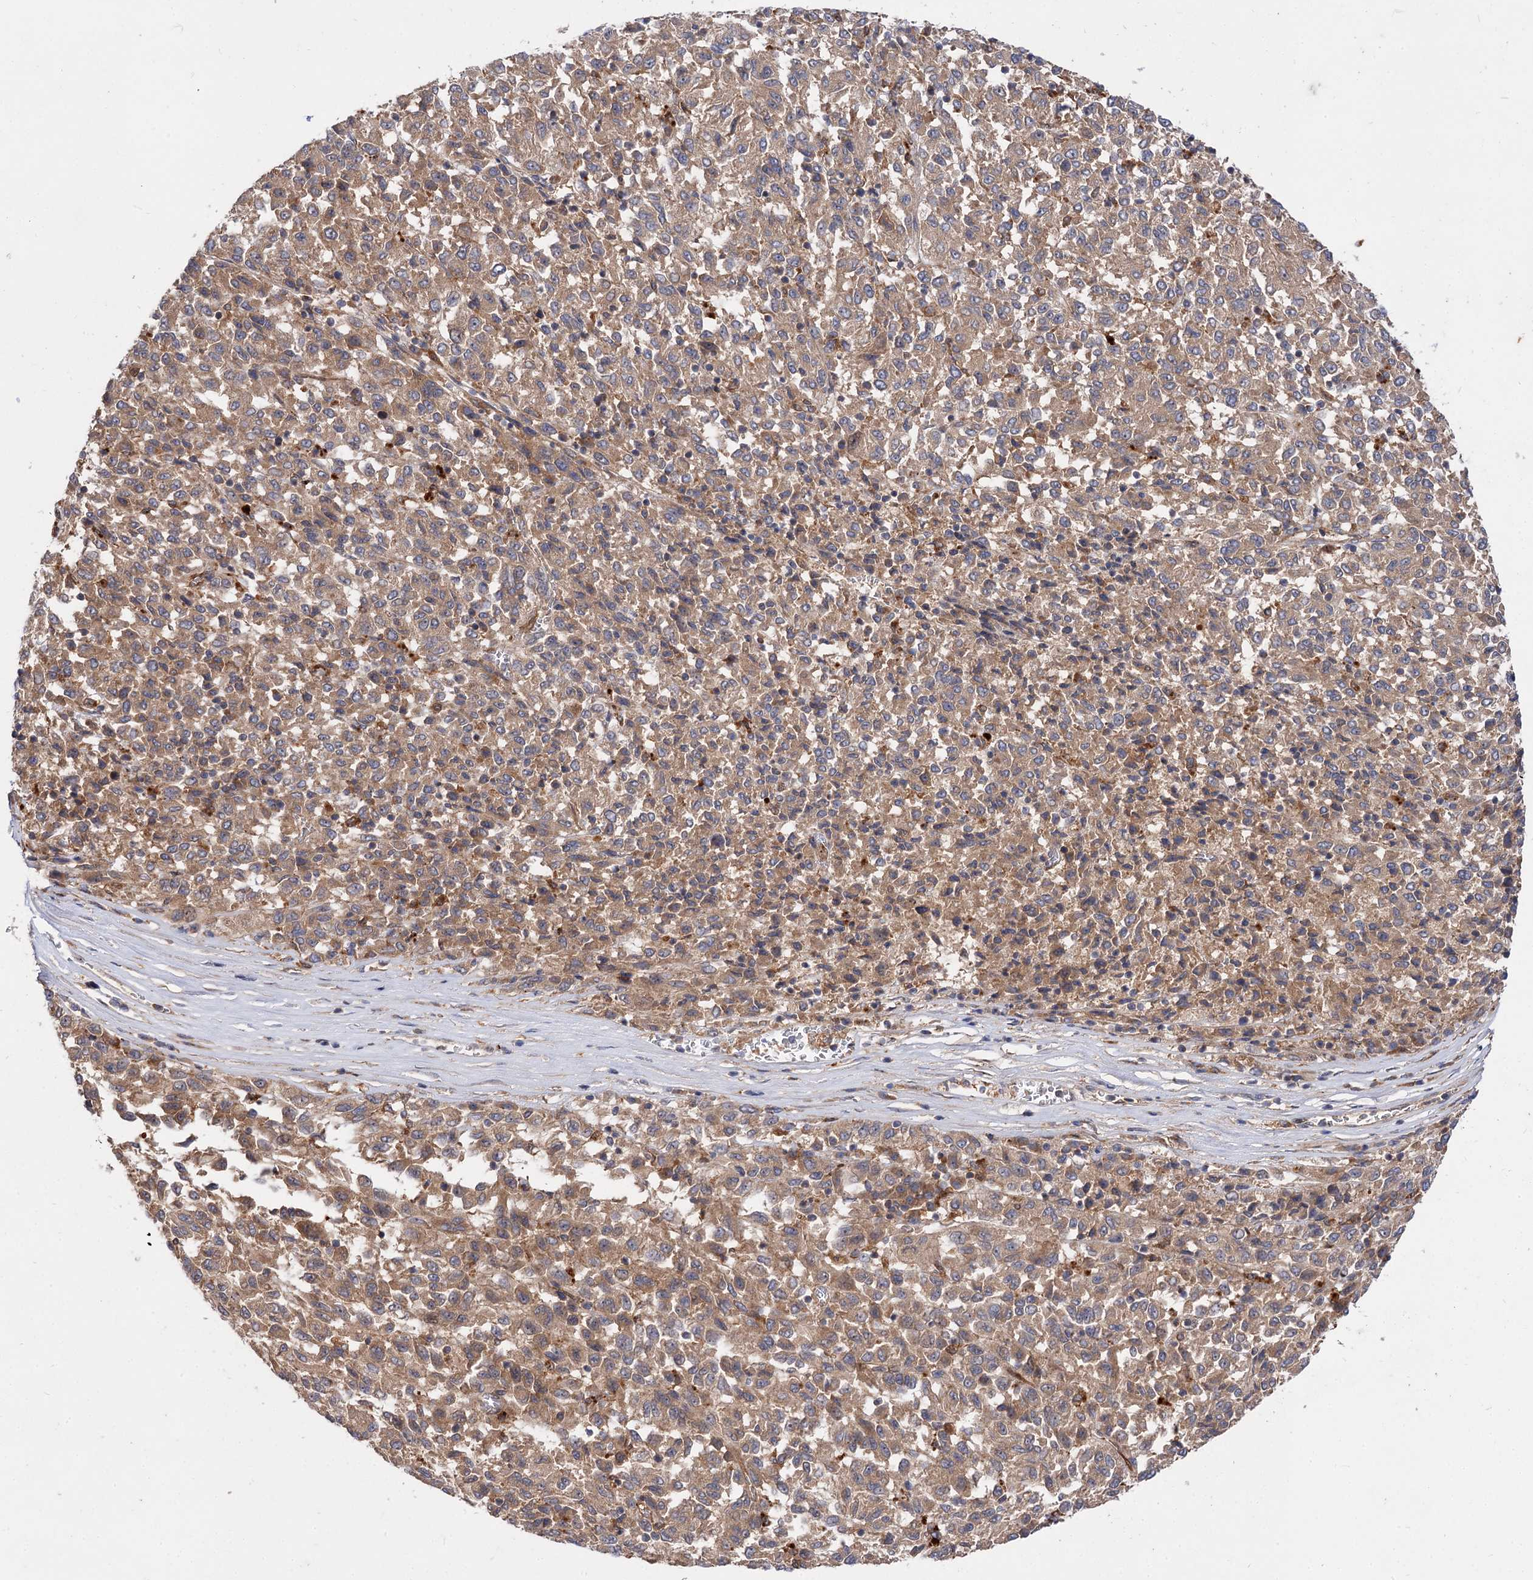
{"staining": {"intensity": "moderate", "quantity": ">75%", "location": "cytoplasmic/membranous"}, "tissue": "melanoma", "cell_type": "Tumor cells", "image_type": "cancer", "snomed": [{"axis": "morphology", "description": "Malignant melanoma, Metastatic site"}, {"axis": "topography", "description": "Lung"}], "caption": "The immunohistochemical stain highlights moderate cytoplasmic/membranous expression in tumor cells of melanoma tissue.", "gene": "PATL1", "patient": {"sex": "male", "age": 64}}